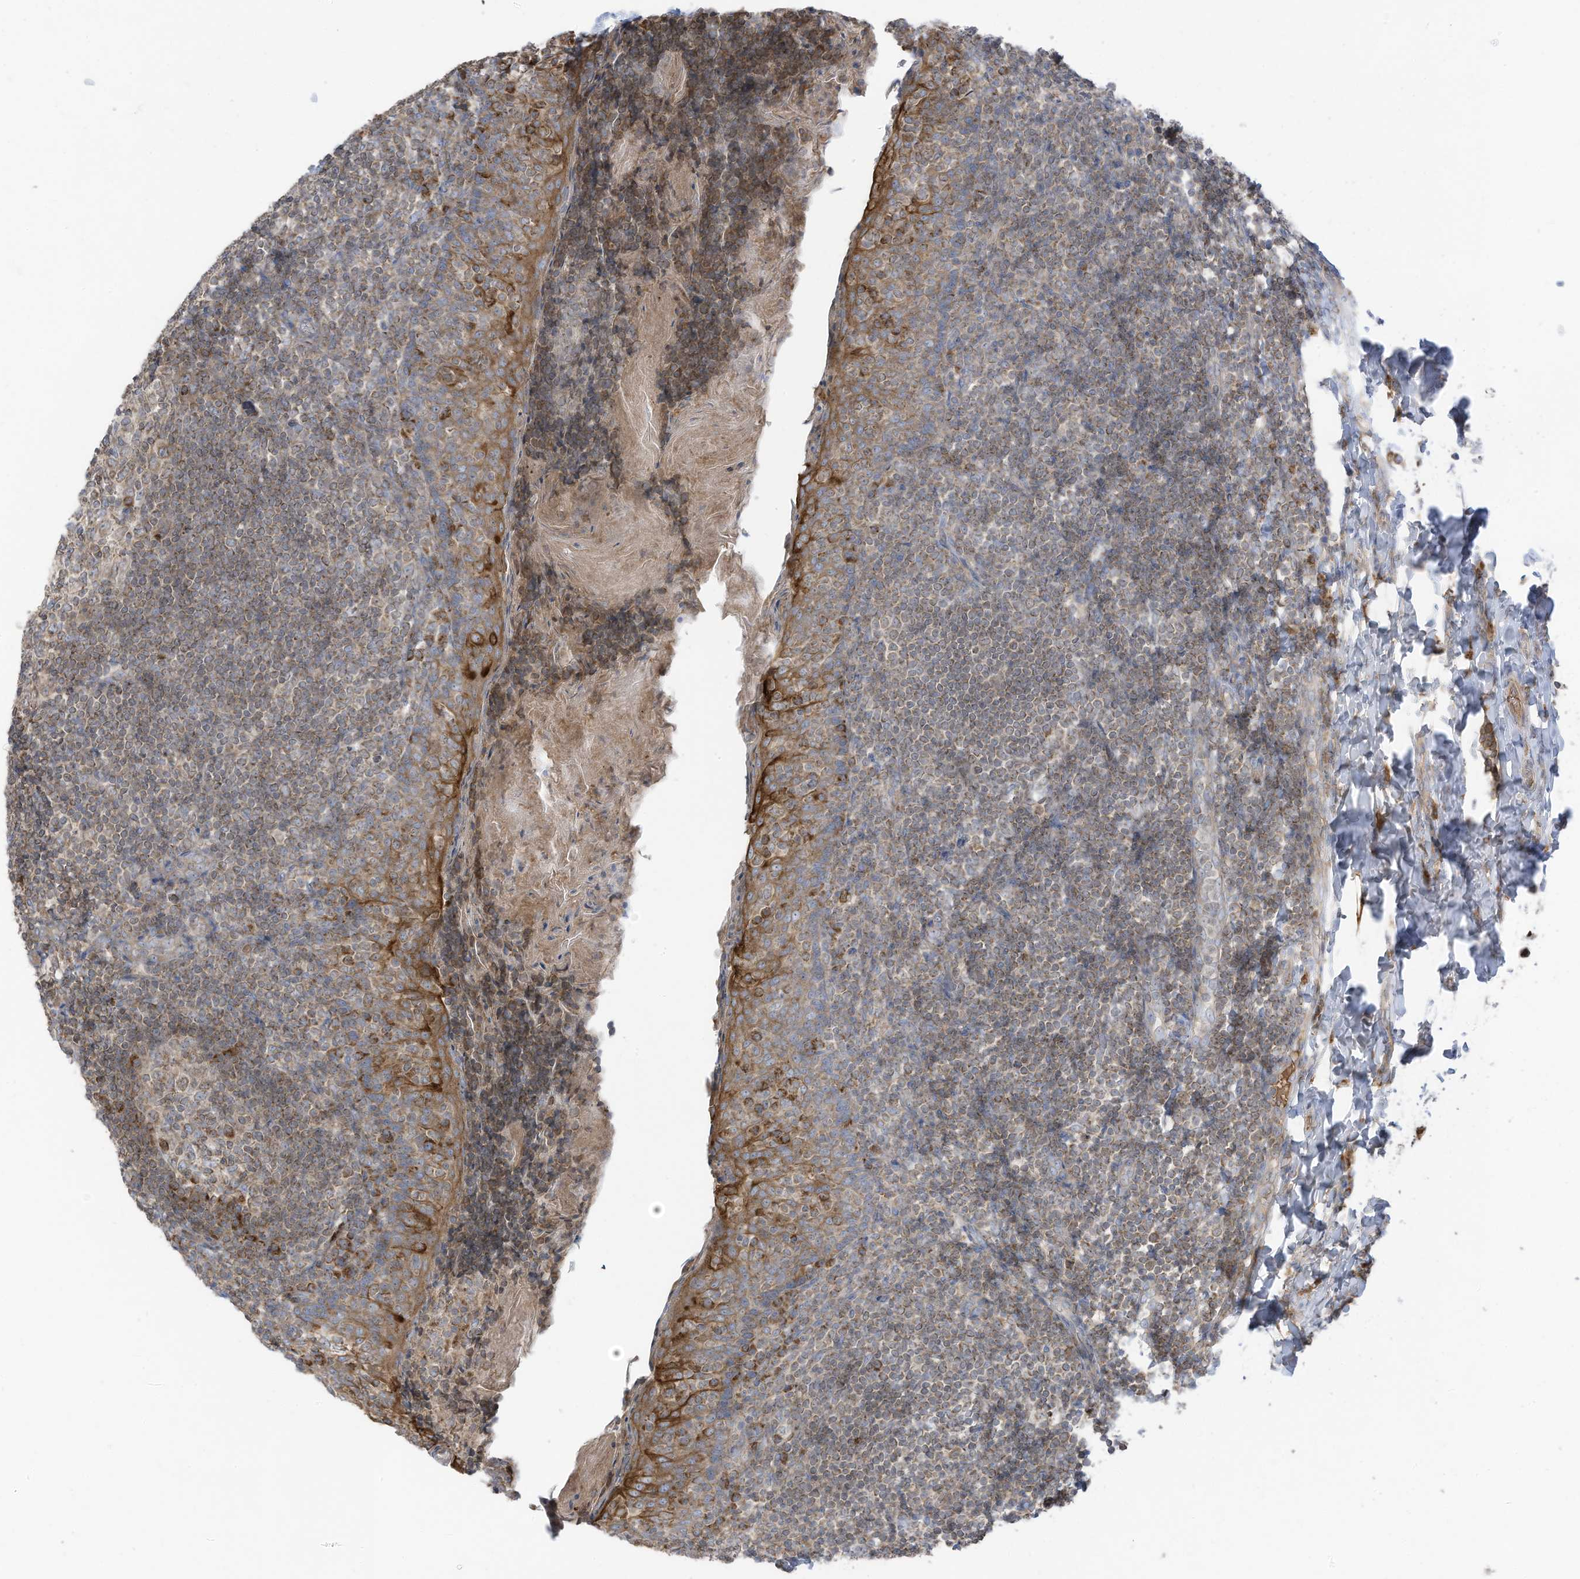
{"staining": {"intensity": "moderate", "quantity": ">75%", "location": "cytoplasmic/membranous"}, "tissue": "tonsil", "cell_type": "Germinal center cells", "image_type": "normal", "snomed": [{"axis": "morphology", "description": "Normal tissue, NOS"}, {"axis": "topography", "description": "Tonsil"}], "caption": "High-power microscopy captured an immunohistochemistry micrograph of unremarkable tonsil, revealing moderate cytoplasmic/membranous expression in approximately >75% of germinal center cells.", "gene": "CGAS", "patient": {"sex": "female", "age": 19}}